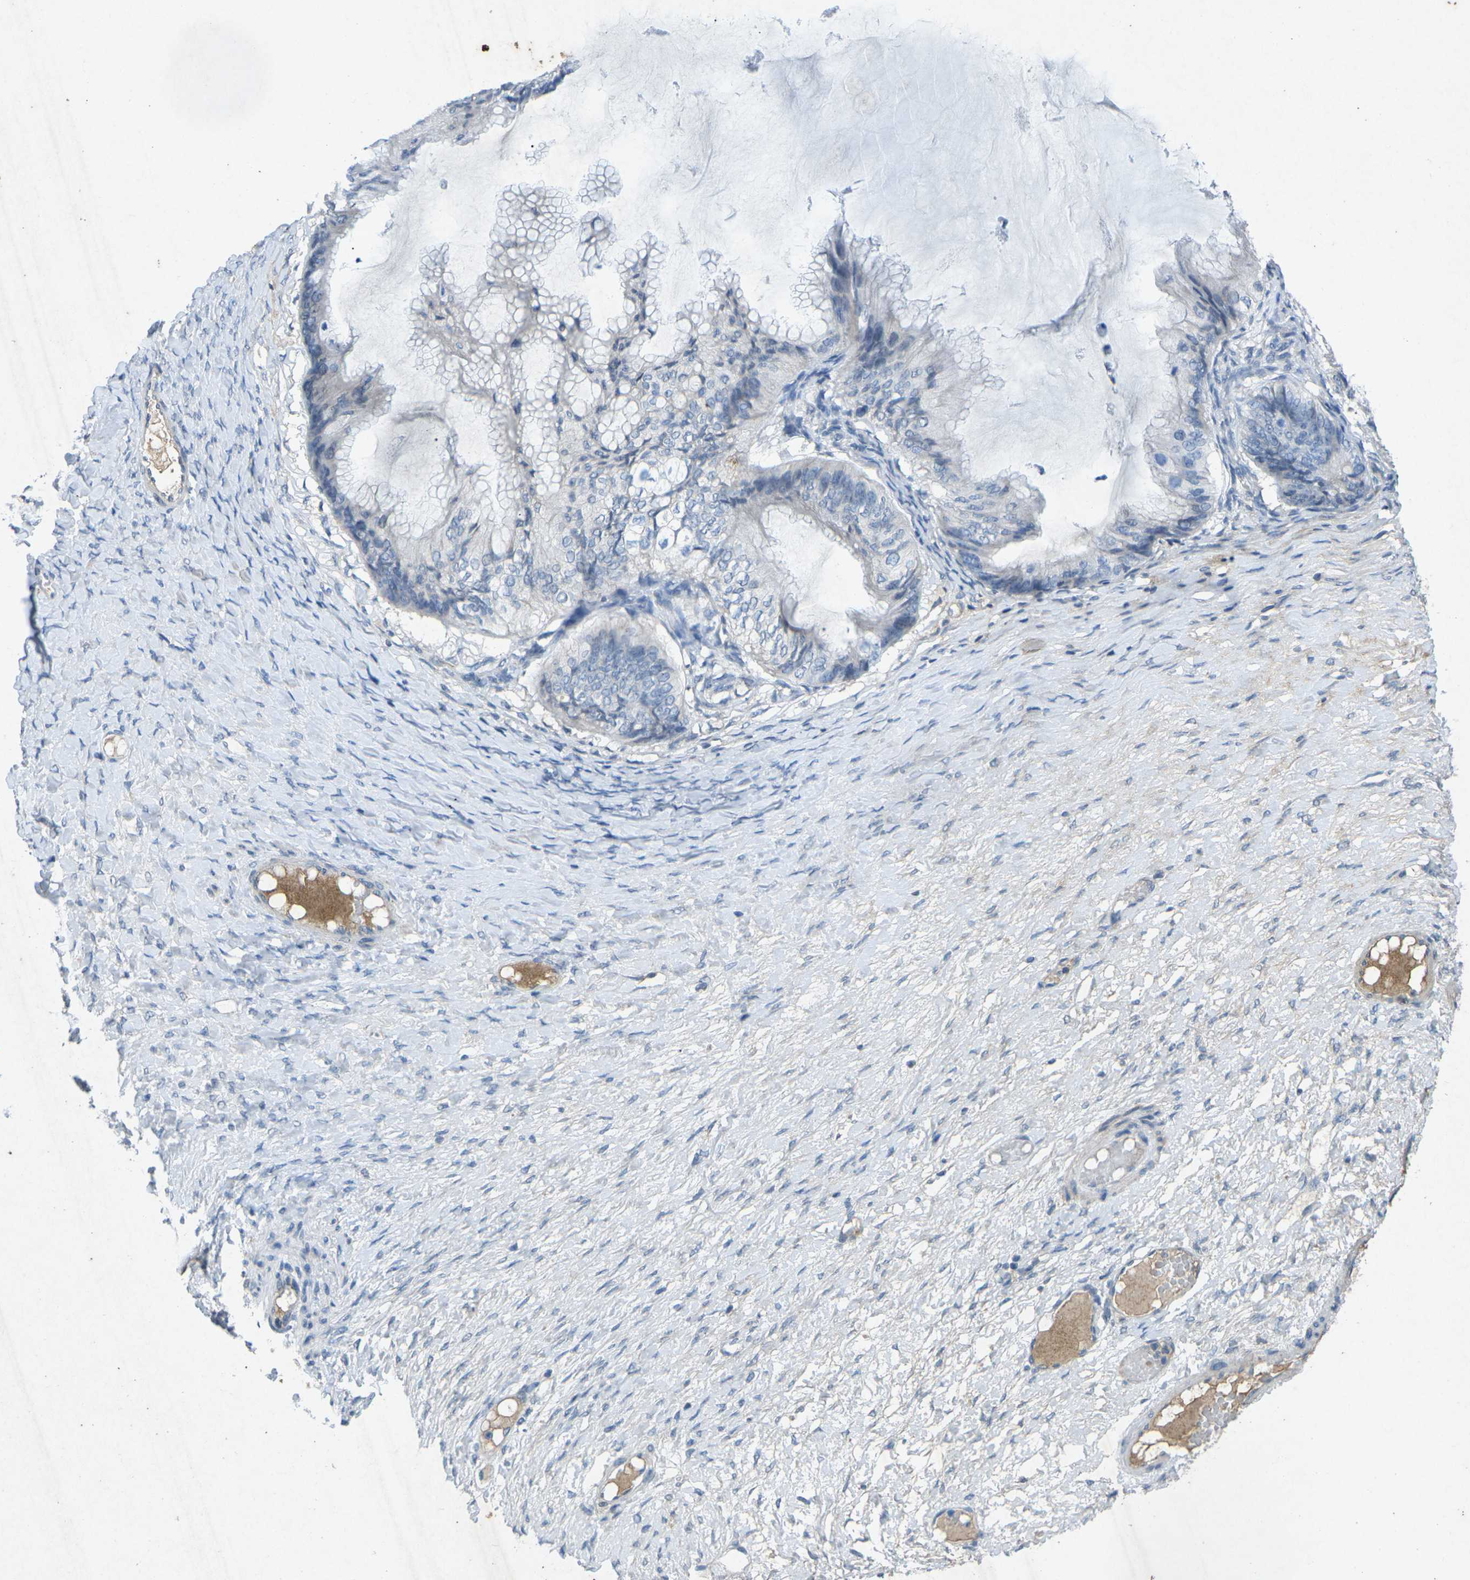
{"staining": {"intensity": "negative", "quantity": "none", "location": "none"}, "tissue": "ovarian cancer", "cell_type": "Tumor cells", "image_type": "cancer", "snomed": [{"axis": "morphology", "description": "Cystadenocarcinoma, mucinous, NOS"}, {"axis": "topography", "description": "Ovary"}], "caption": "High magnification brightfield microscopy of mucinous cystadenocarcinoma (ovarian) stained with DAB (brown) and counterstained with hematoxylin (blue): tumor cells show no significant expression.", "gene": "A1BG", "patient": {"sex": "female", "age": 61}}